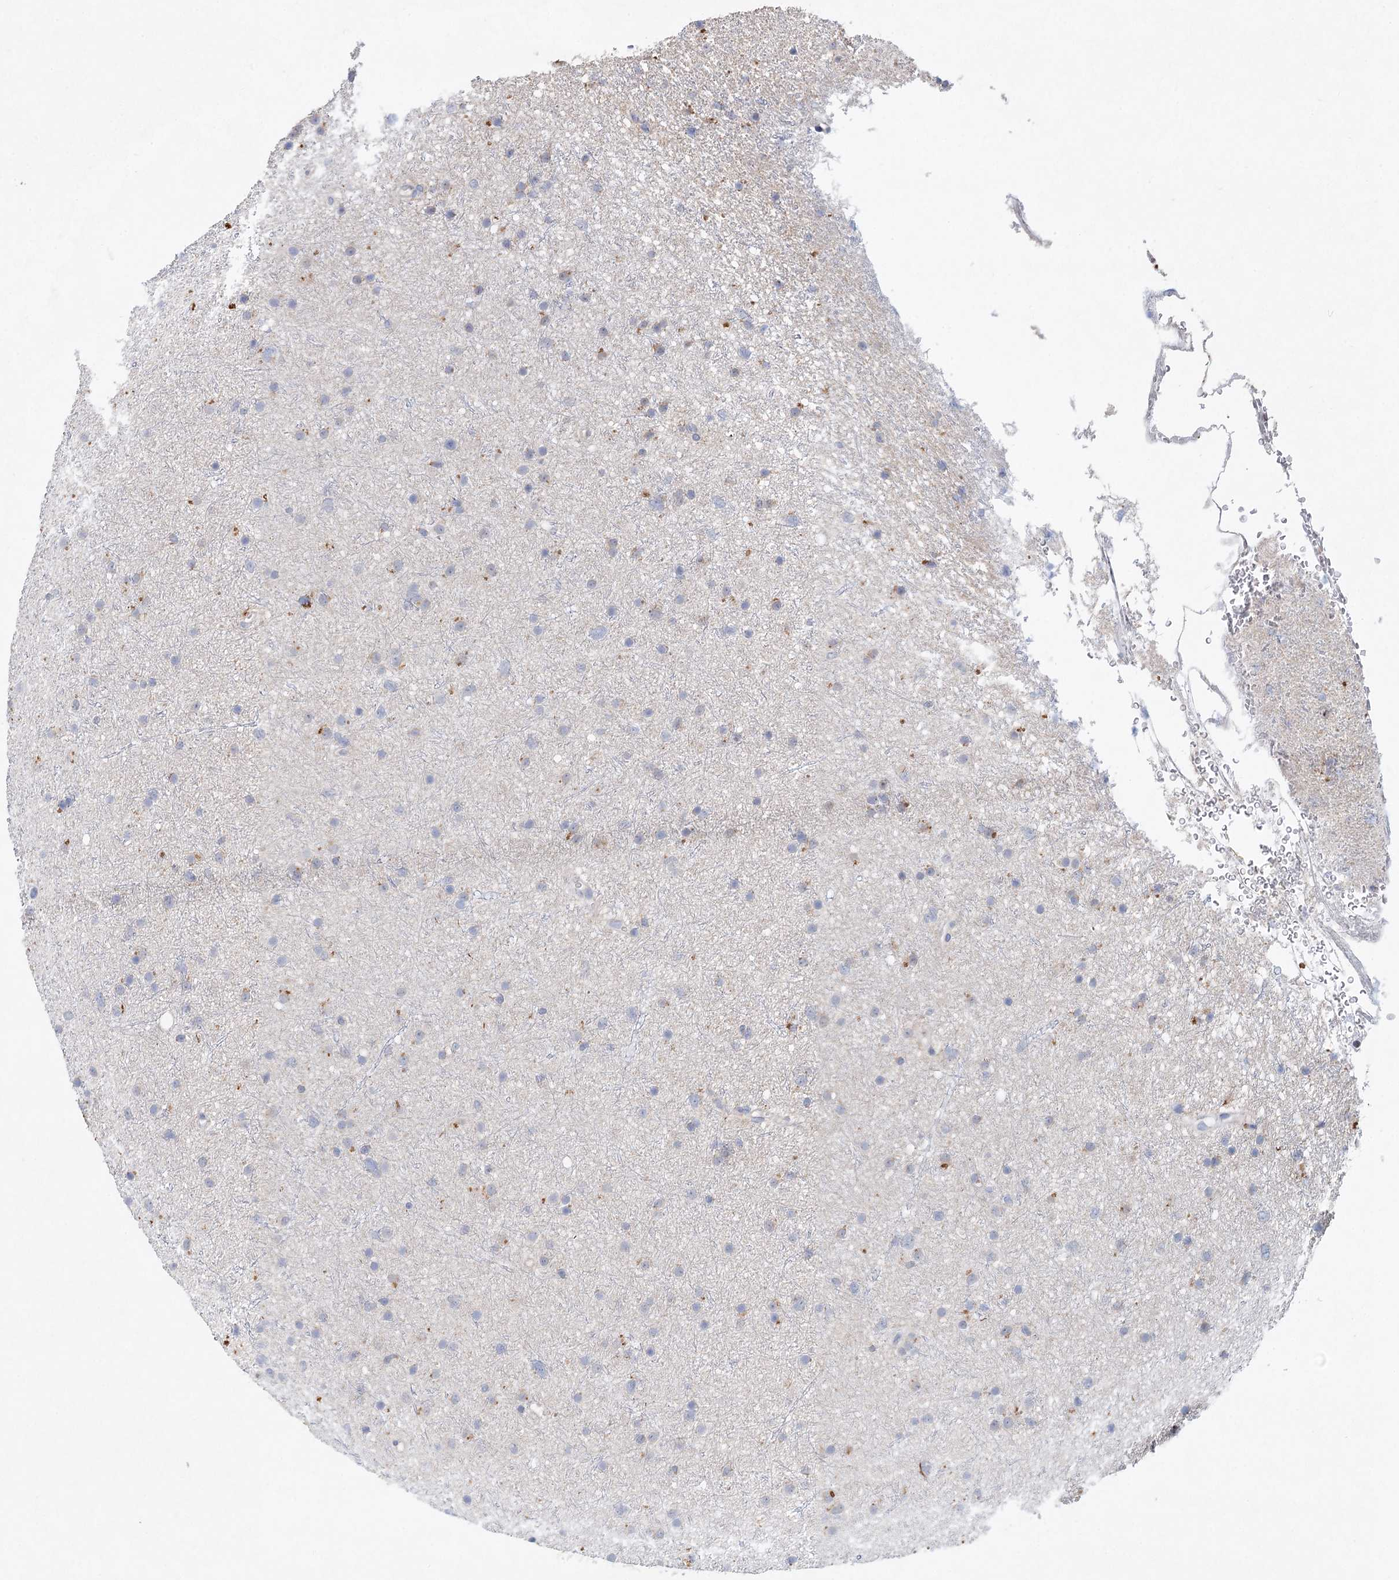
{"staining": {"intensity": "negative", "quantity": "none", "location": "none"}, "tissue": "glioma", "cell_type": "Tumor cells", "image_type": "cancer", "snomed": [{"axis": "morphology", "description": "Glioma, malignant, Low grade"}, {"axis": "topography", "description": "Cerebral cortex"}], "caption": "A high-resolution histopathology image shows immunohistochemistry (IHC) staining of glioma, which displays no significant expression in tumor cells.", "gene": "XPO6", "patient": {"sex": "female", "age": 39}}